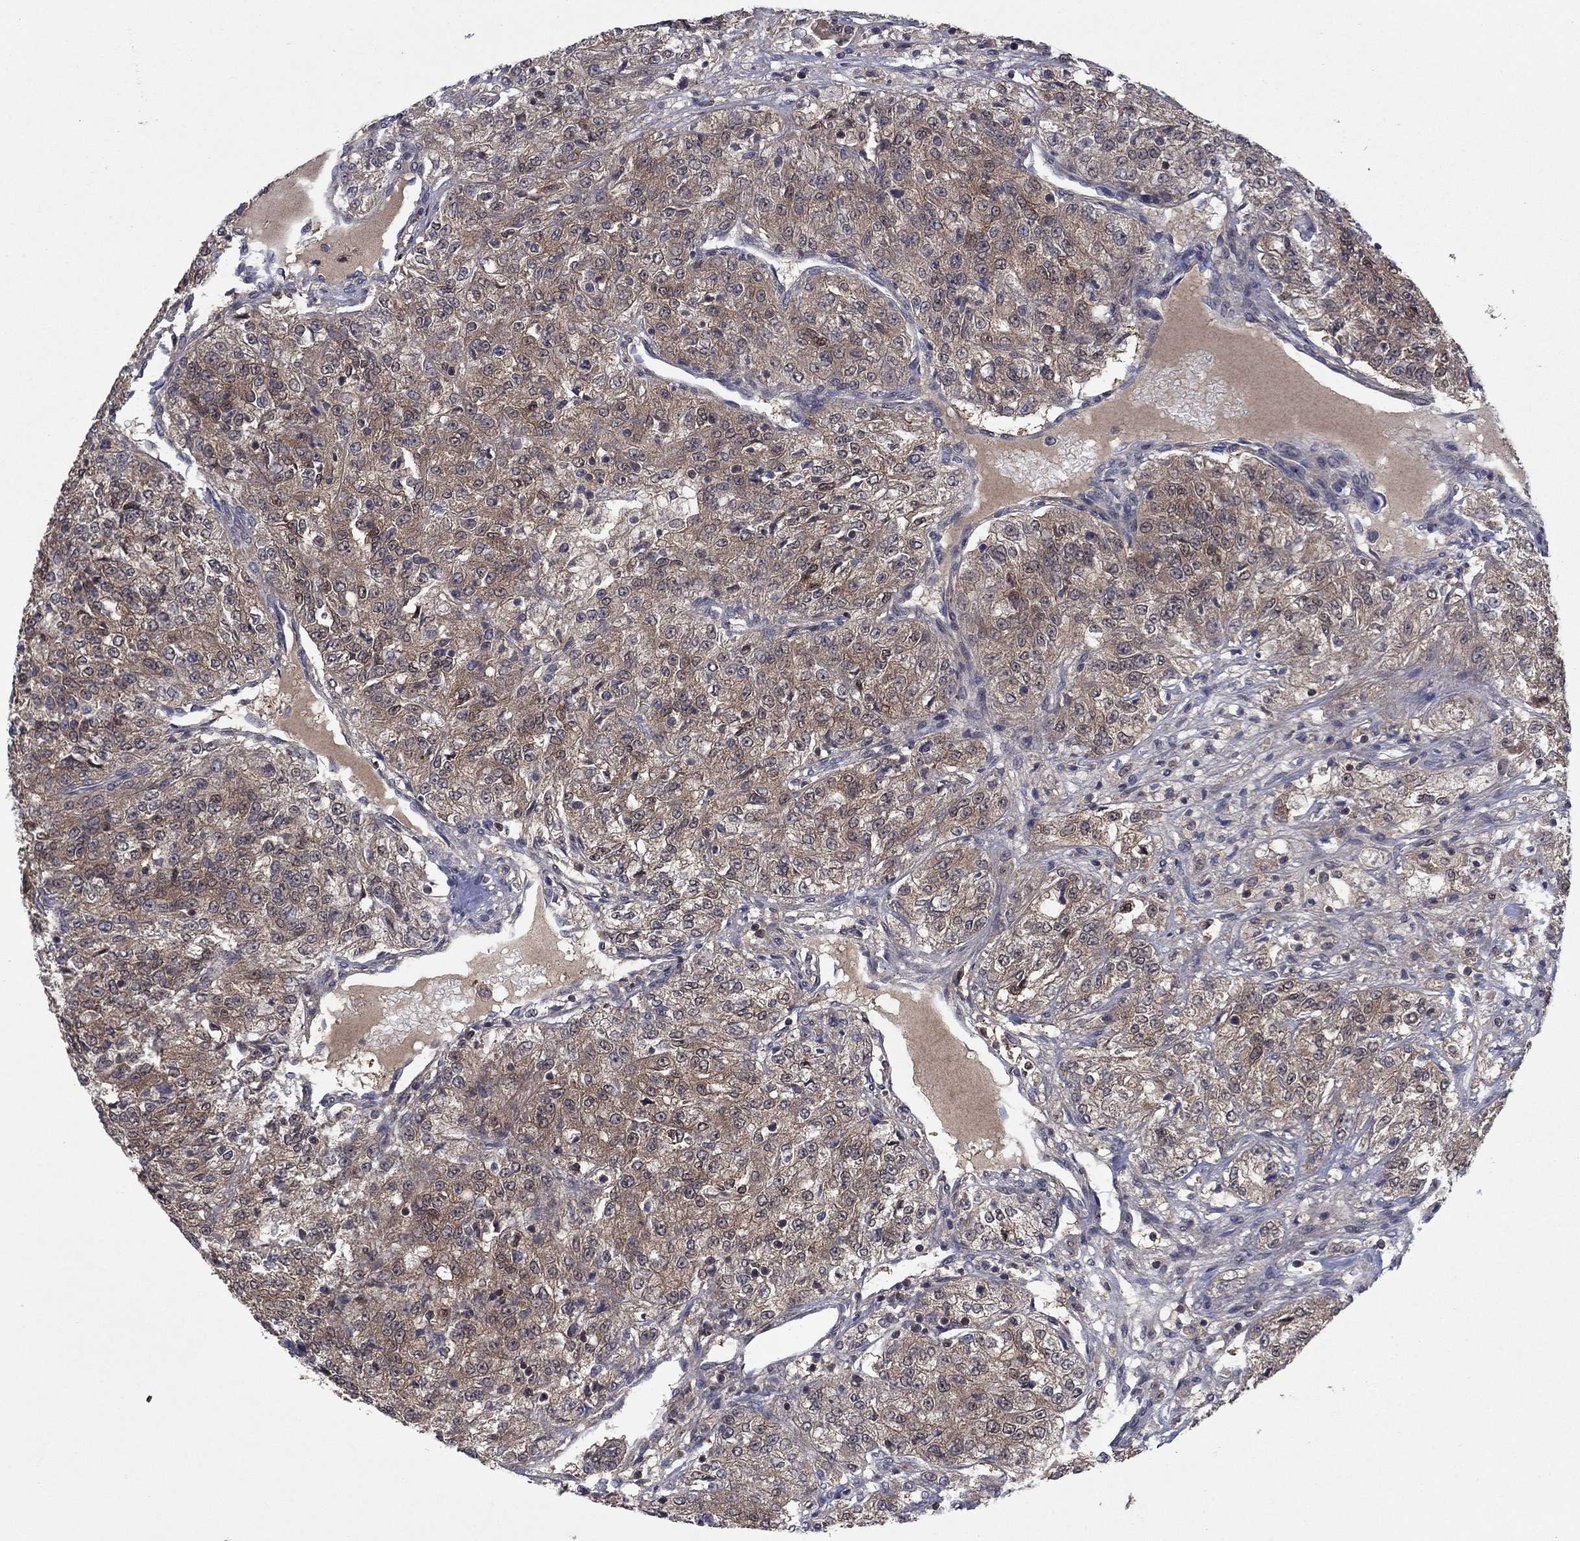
{"staining": {"intensity": "moderate", "quantity": "25%-75%", "location": "cytoplasmic/membranous"}, "tissue": "renal cancer", "cell_type": "Tumor cells", "image_type": "cancer", "snomed": [{"axis": "morphology", "description": "Adenocarcinoma, NOS"}, {"axis": "topography", "description": "Kidney"}], "caption": "A high-resolution image shows immunohistochemistry staining of adenocarcinoma (renal), which shows moderate cytoplasmic/membranous positivity in about 25%-75% of tumor cells. The protein of interest is shown in brown color, while the nuclei are stained blue.", "gene": "IAH1", "patient": {"sex": "female", "age": 63}}